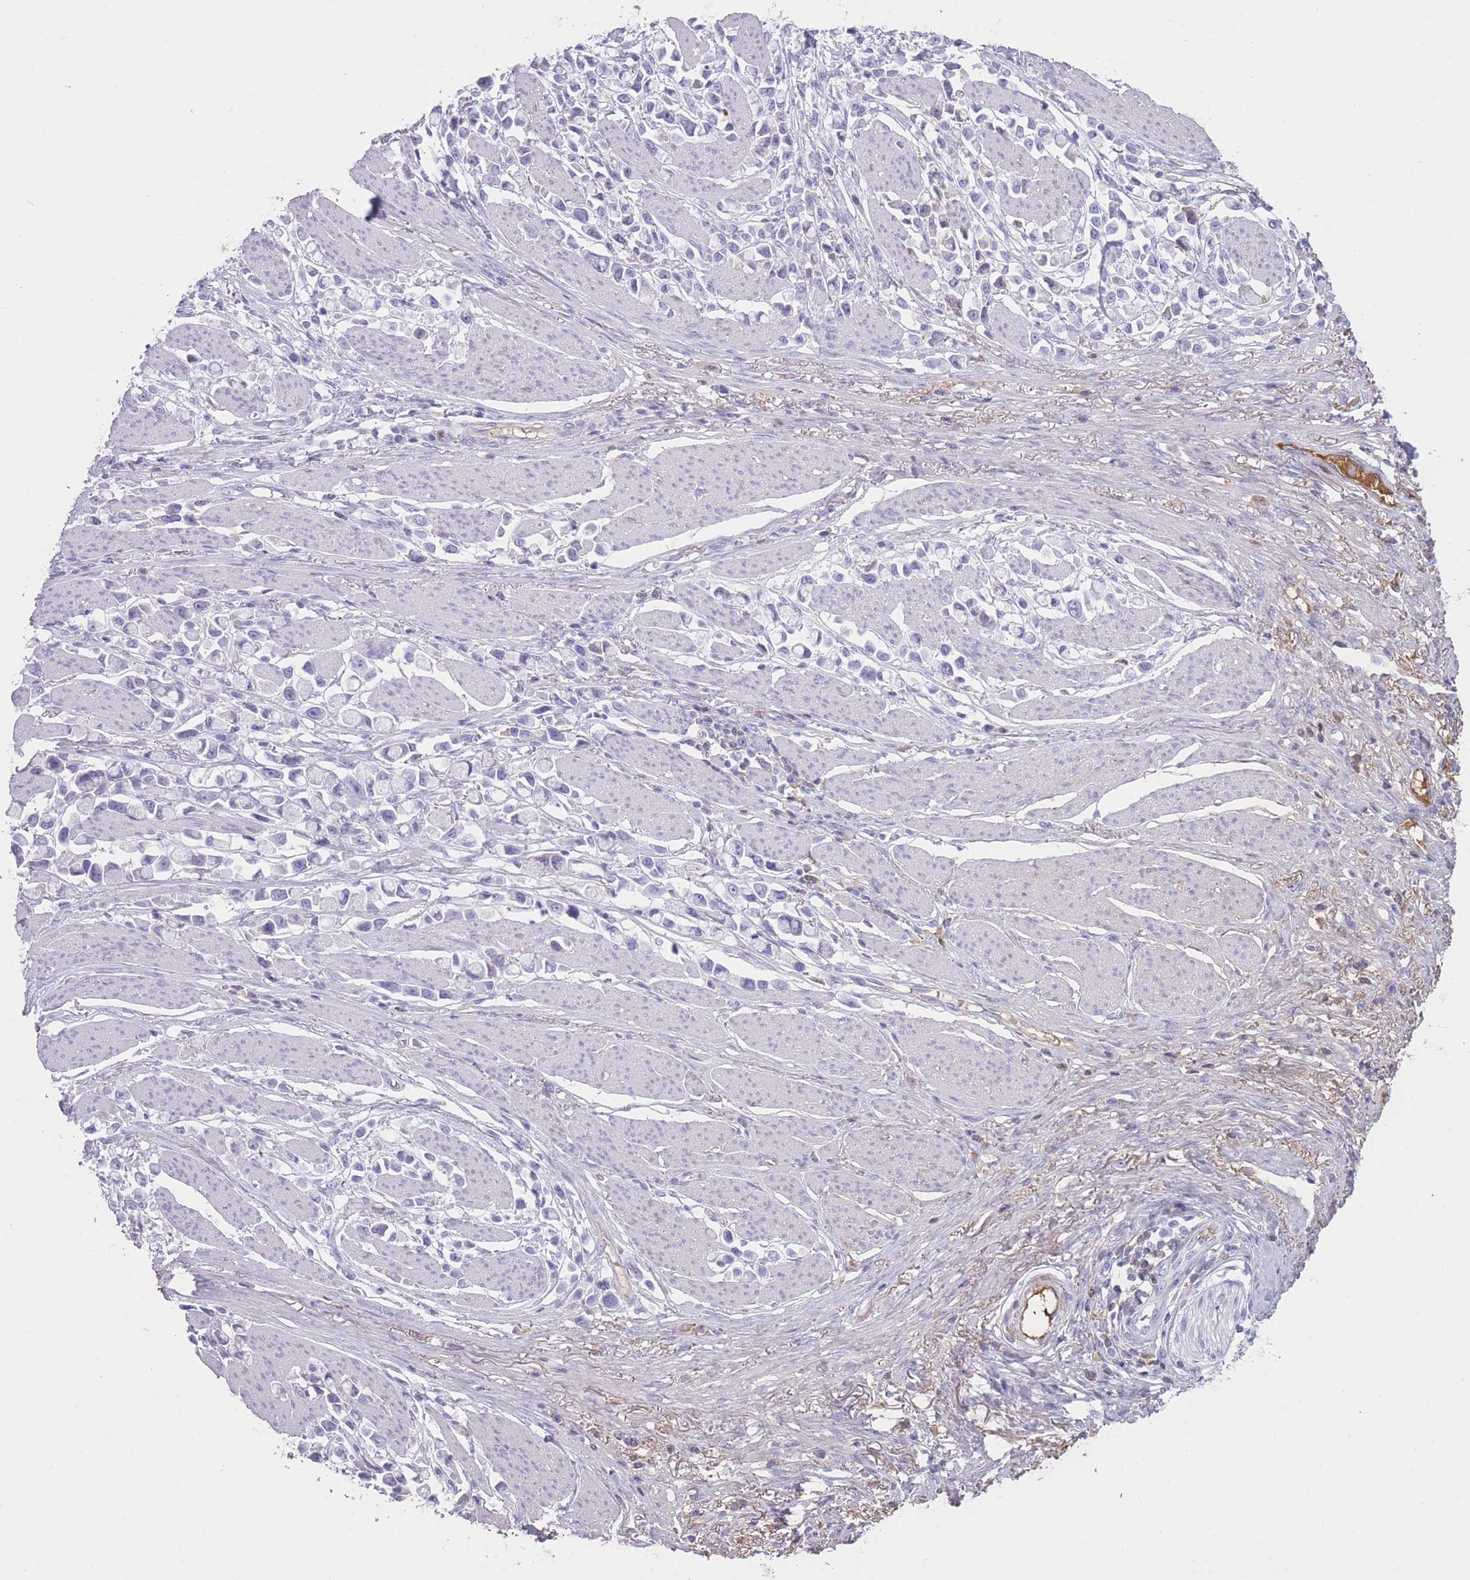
{"staining": {"intensity": "negative", "quantity": "none", "location": "none"}, "tissue": "stomach cancer", "cell_type": "Tumor cells", "image_type": "cancer", "snomed": [{"axis": "morphology", "description": "Adenocarcinoma, NOS"}, {"axis": "topography", "description": "Stomach"}], "caption": "Tumor cells are negative for brown protein staining in stomach cancer.", "gene": "AP3S2", "patient": {"sex": "female", "age": 81}}